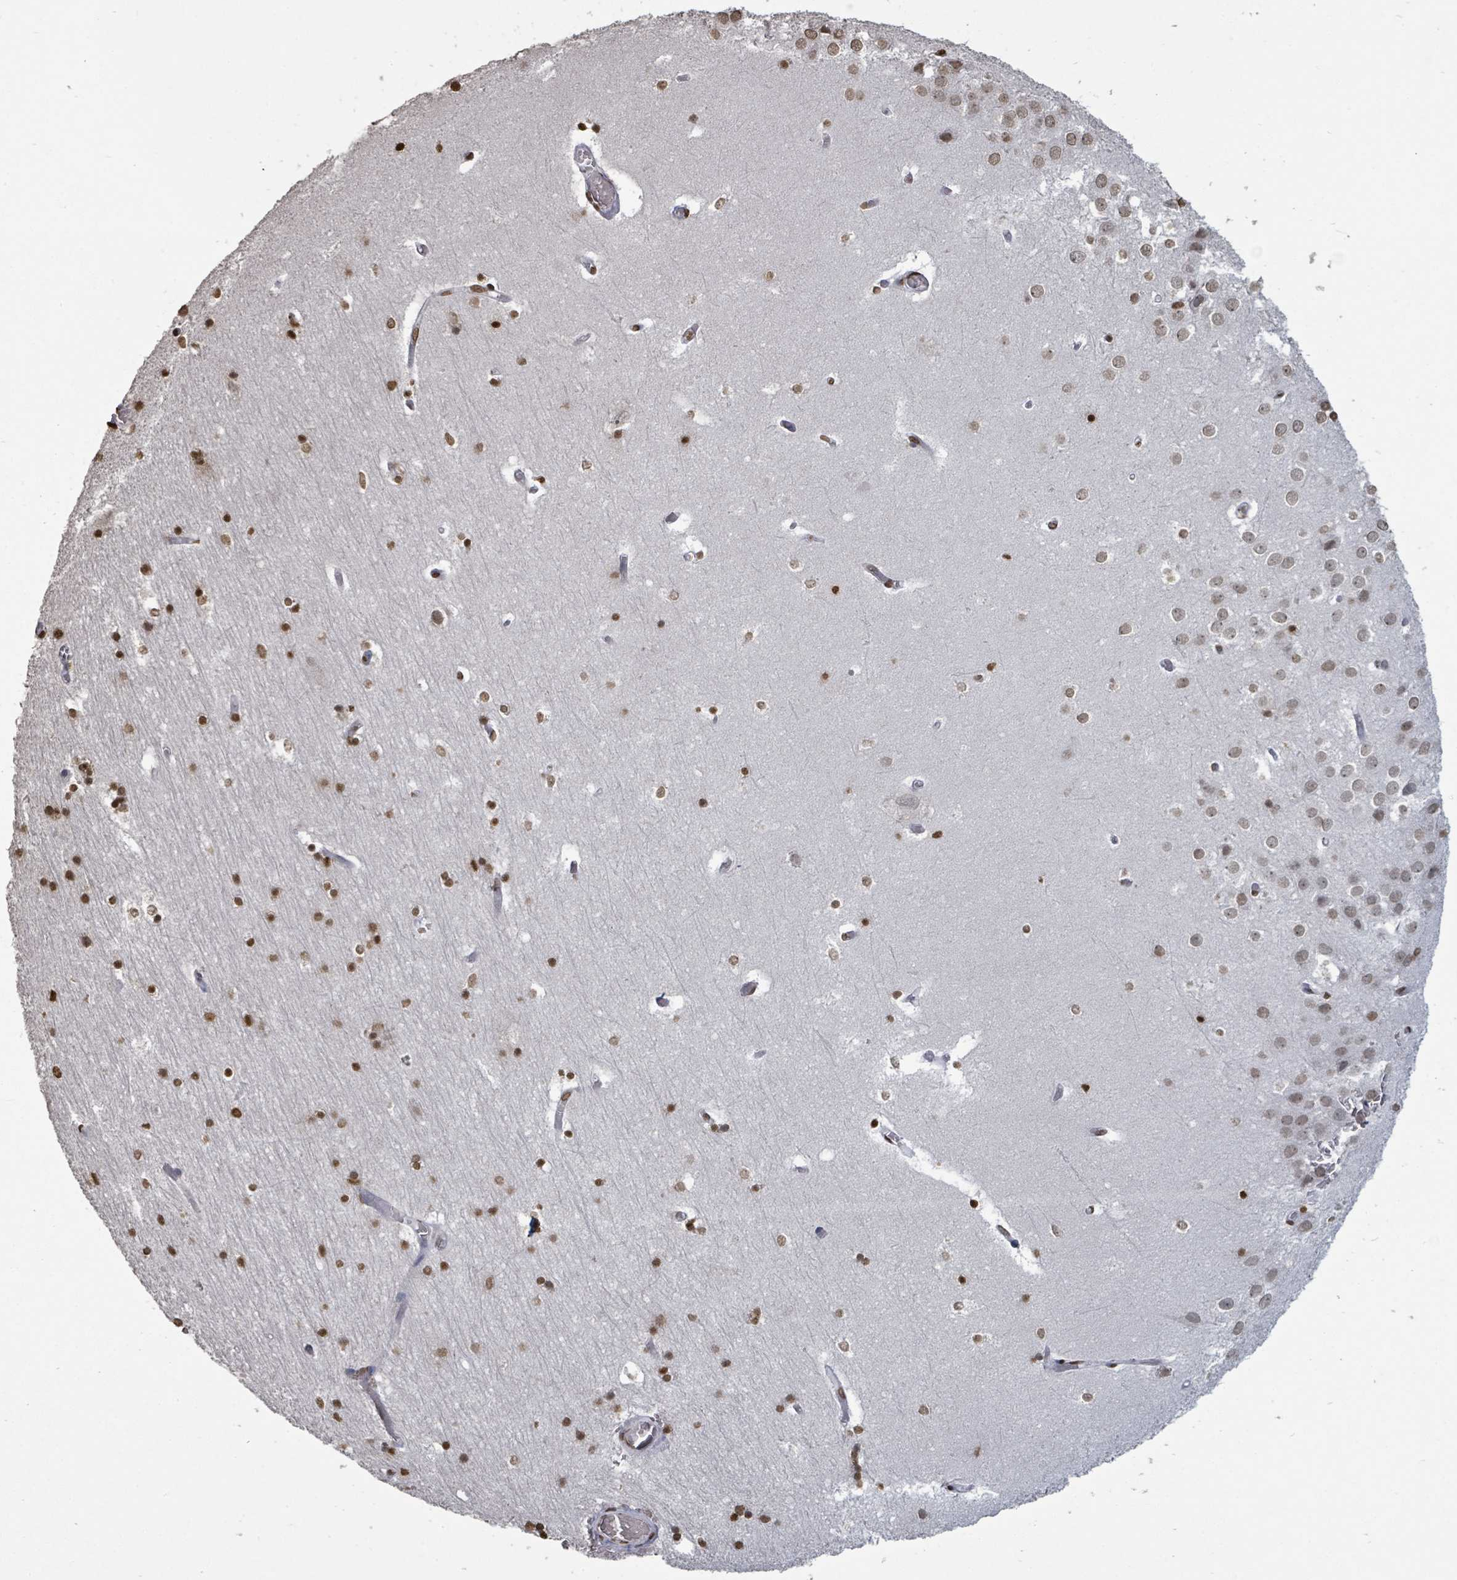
{"staining": {"intensity": "strong", "quantity": ">75%", "location": "nuclear"}, "tissue": "hippocampus", "cell_type": "Glial cells", "image_type": "normal", "snomed": [{"axis": "morphology", "description": "Normal tissue, NOS"}, {"axis": "topography", "description": "Hippocampus"}], "caption": "Hippocampus stained for a protein (brown) displays strong nuclear positive positivity in approximately >75% of glial cells.", "gene": "MRPS12", "patient": {"sex": "female", "age": 52}}